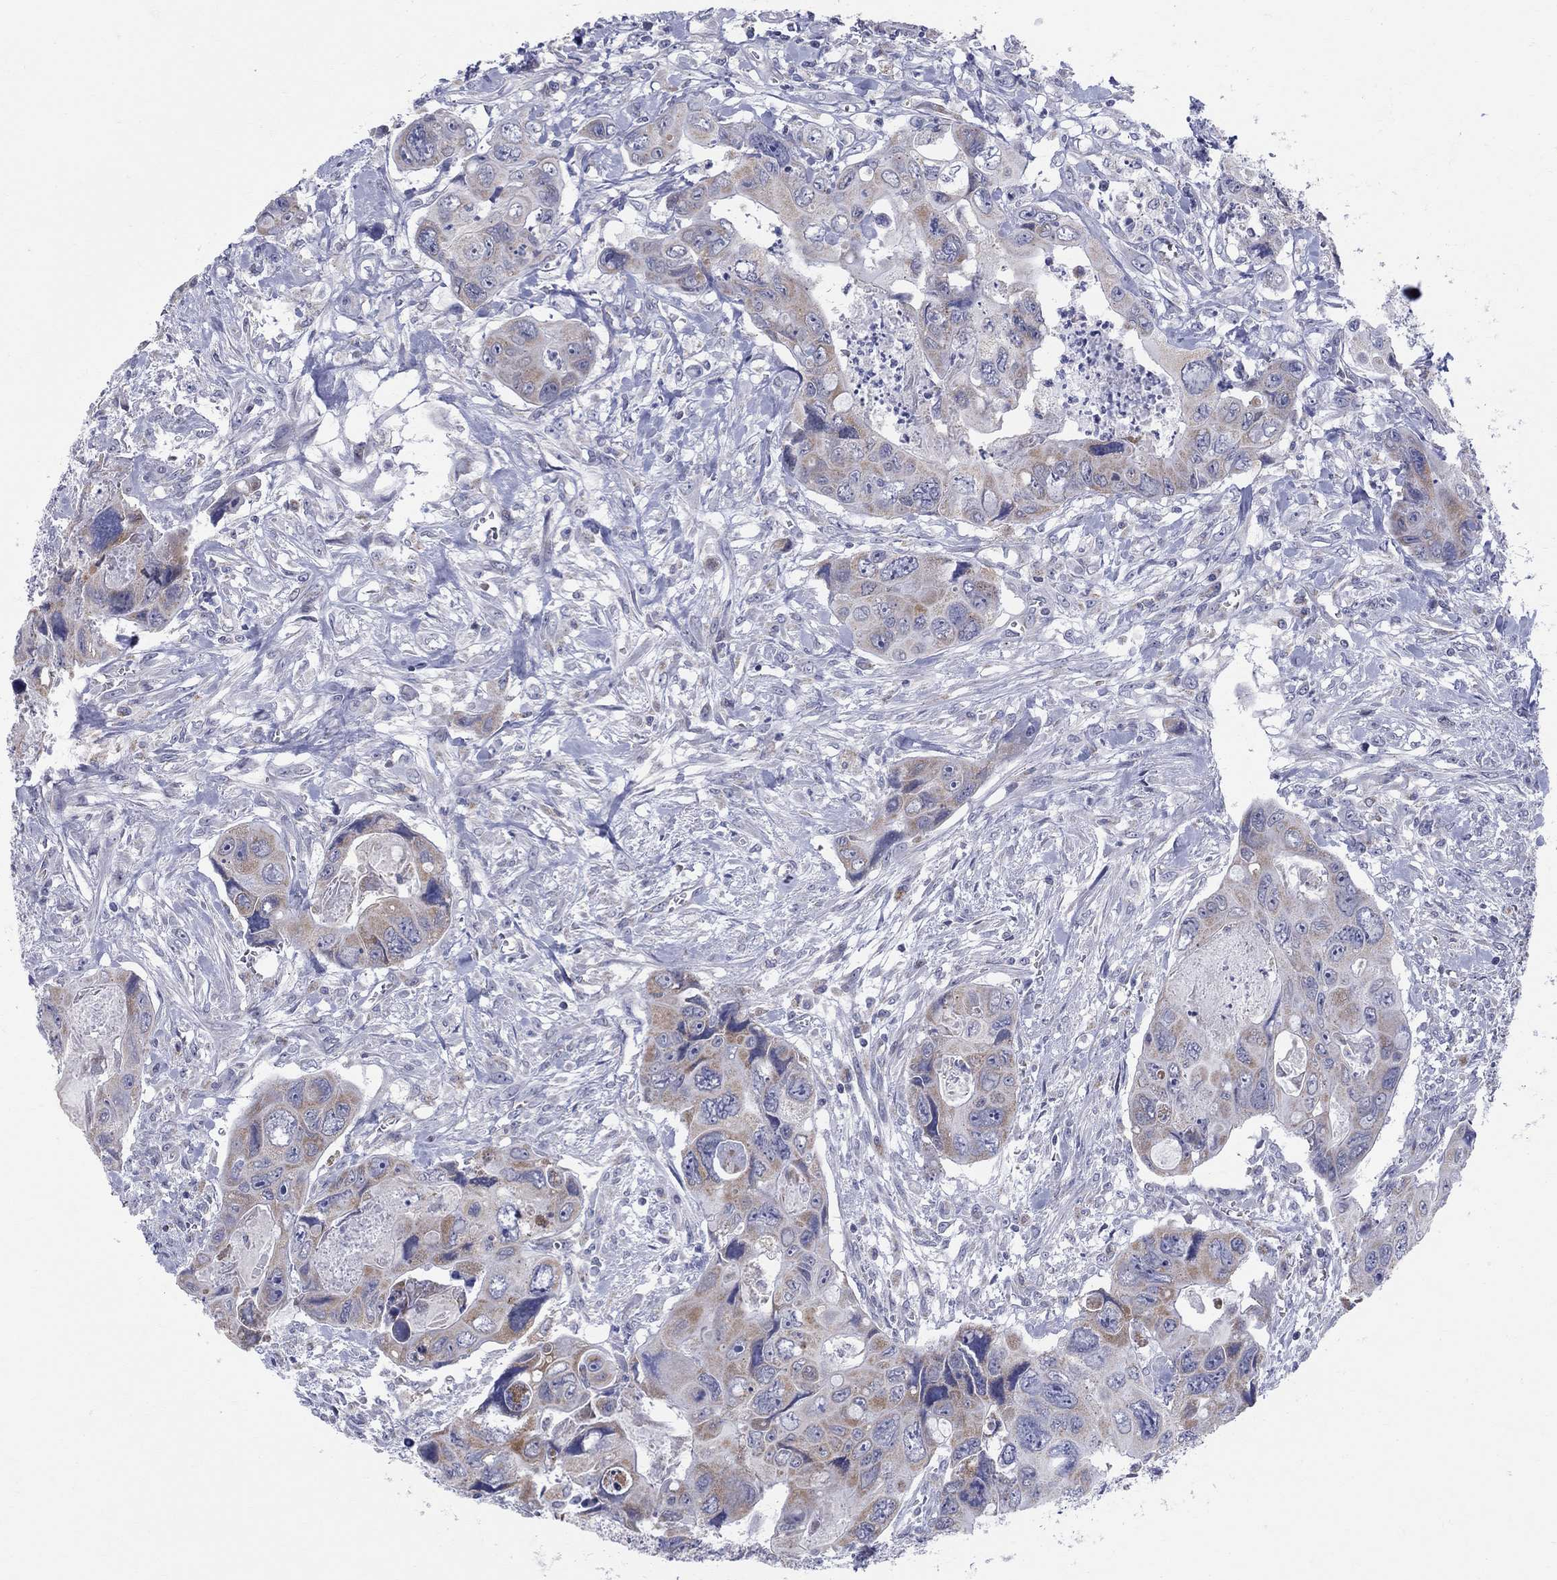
{"staining": {"intensity": "weak", "quantity": "25%-75%", "location": "cytoplasmic/membranous"}, "tissue": "colorectal cancer", "cell_type": "Tumor cells", "image_type": "cancer", "snomed": [{"axis": "morphology", "description": "Adenocarcinoma, NOS"}, {"axis": "topography", "description": "Rectum"}], "caption": "Human colorectal cancer (adenocarcinoma) stained for a protein (brown) displays weak cytoplasmic/membranous positive positivity in about 25%-75% of tumor cells.", "gene": "KISS1R", "patient": {"sex": "male", "age": 62}}